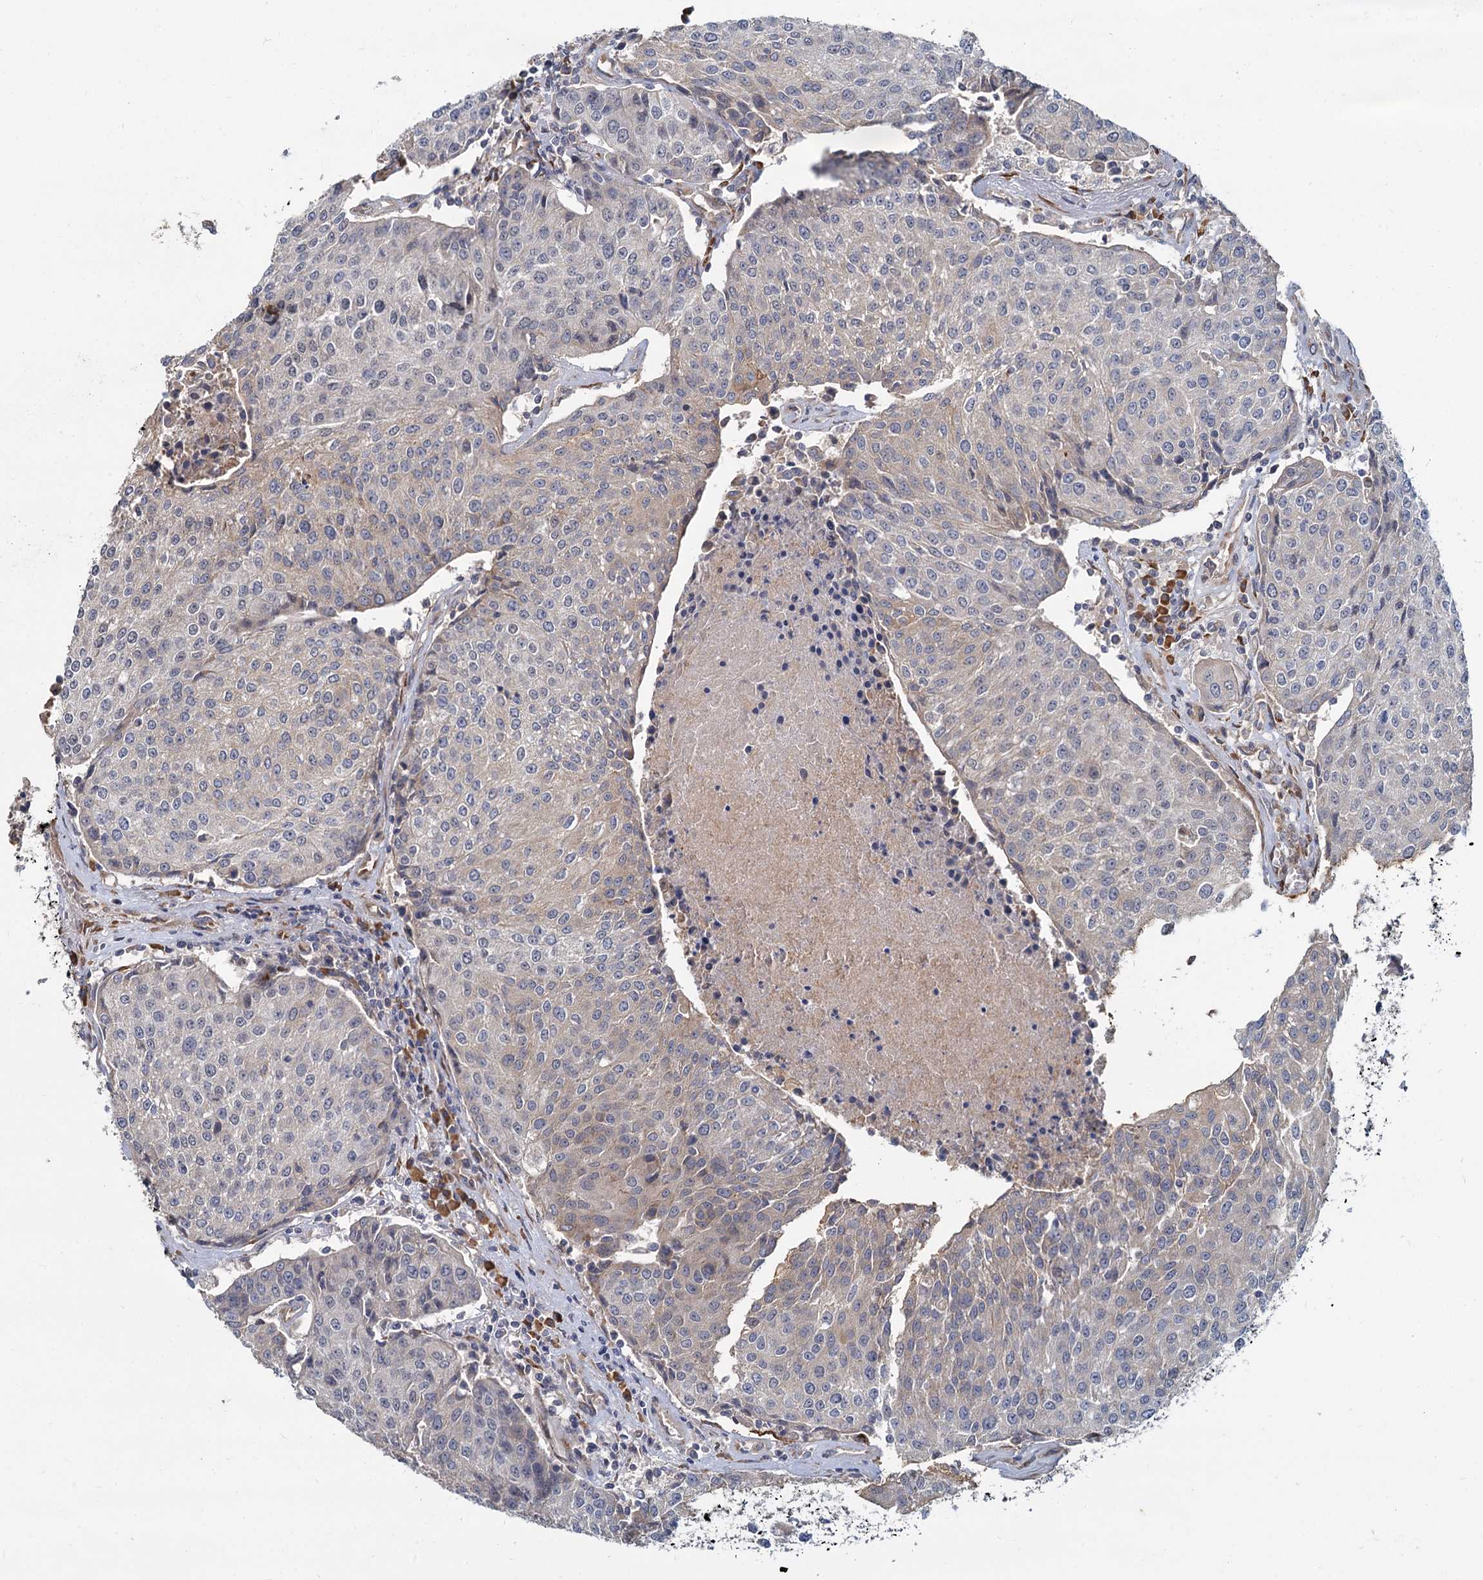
{"staining": {"intensity": "weak", "quantity": "<25%", "location": "cytoplasmic/membranous"}, "tissue": "urothelial cancer", "cell_type": "Tumor cells", "image_type": "cancer", "snomed": [{"axis": "morphology", "description": "Urothelial carcinoma, High grade"}, {"axis": "topography", "description": "Urinary bladder"}], "caption": "Tumor cells show no significant staining in high-grade urothelial carcinoma.", "gene": "LRRC51", "patient": {"sex": "female", "age": 85}}